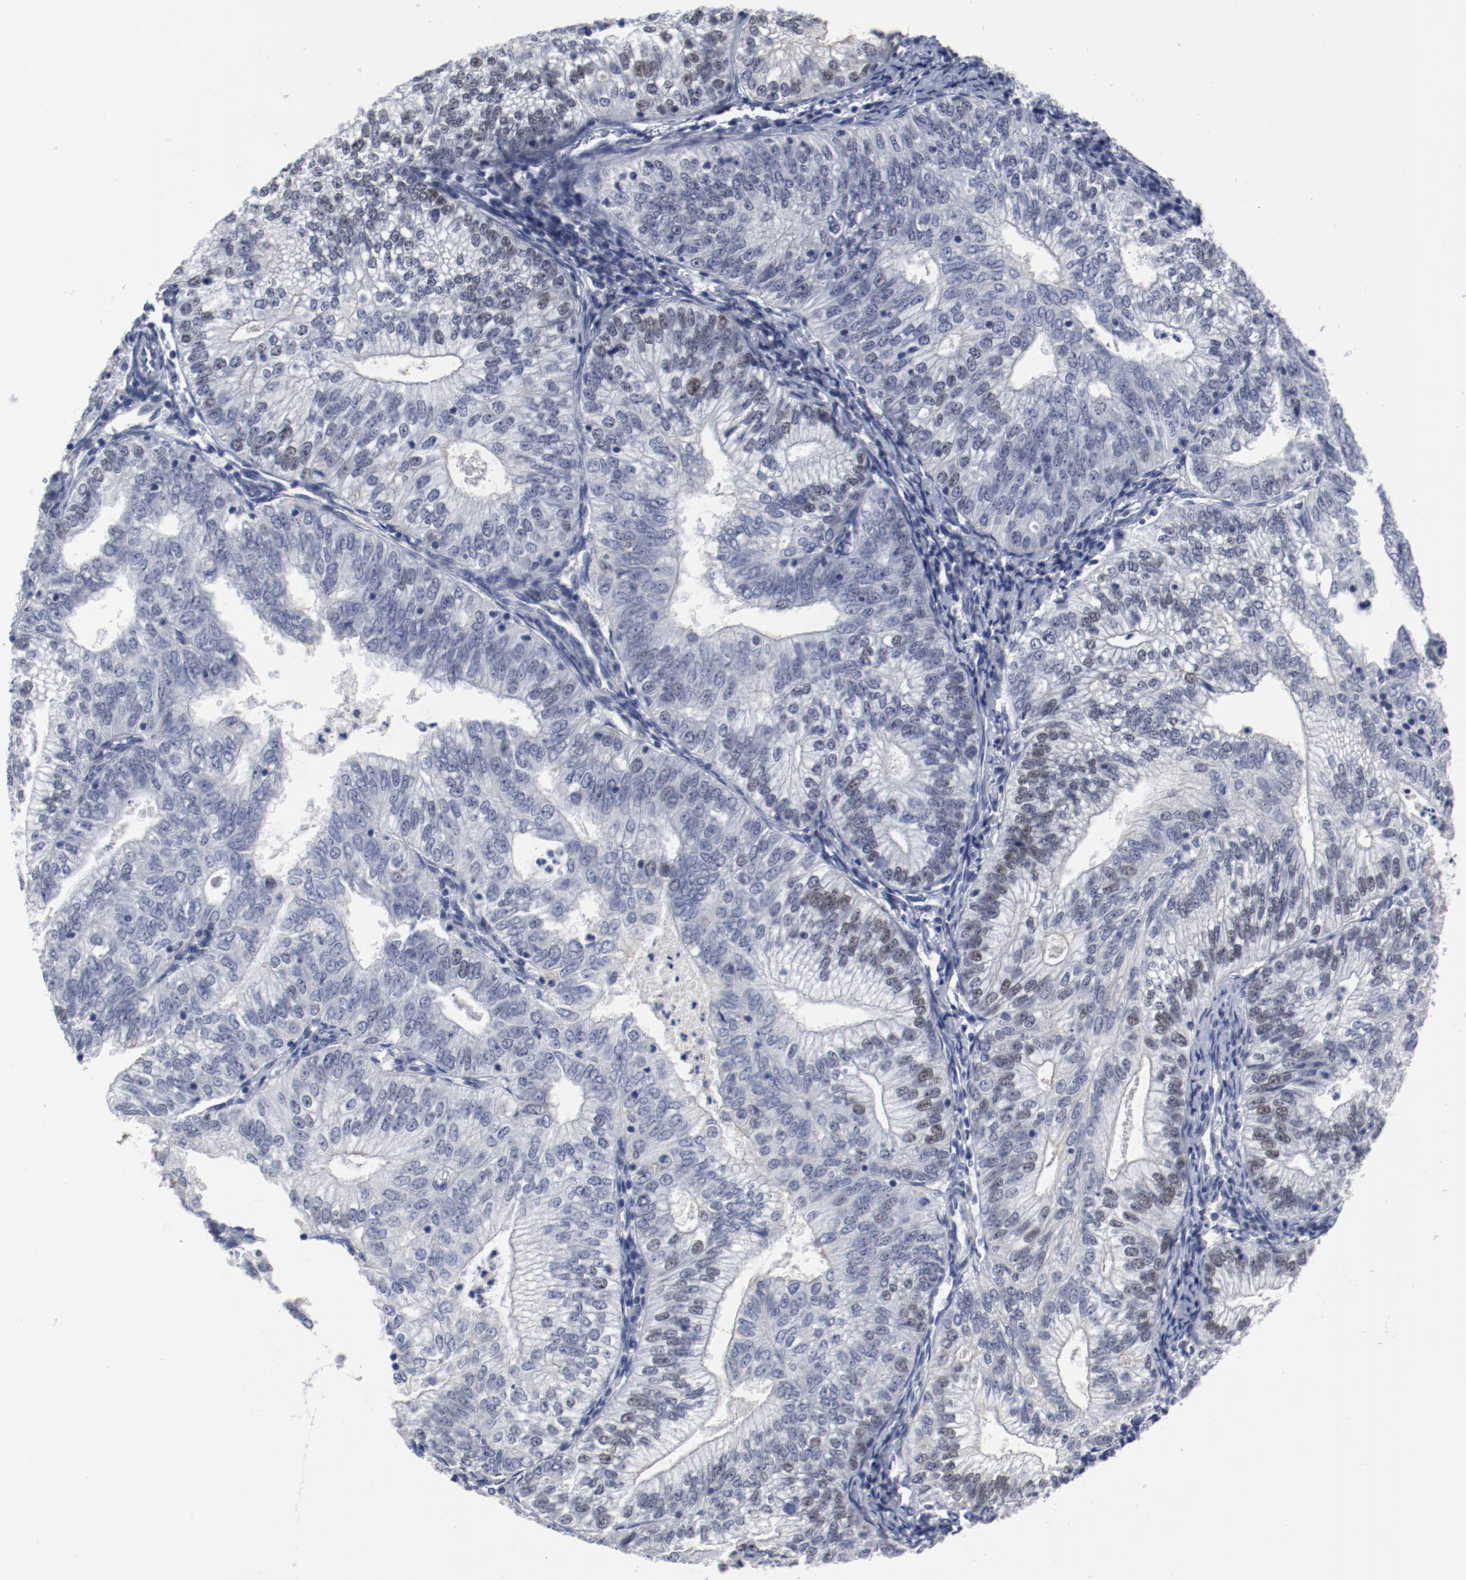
{"staining": {"intensity": "negative", "quantity": "none", "location": "none"}, "tissue": "endometrial cancer", "cell_type": "Tumor cells", "image_type": "cancer", "snomed": [{"axis": "morphology", "description": "Adenocarcinoma, NOS"}, {"axis": "topography", "description": "Endometrium"}], "caption": "DAB immunohistochemical staining of endometrial cancer exhibits no significant expression in tumor cells. Nuclei are stained in blue.", "gene": "ANKLE2", "patient": {"sex": "female", "age": 69}}